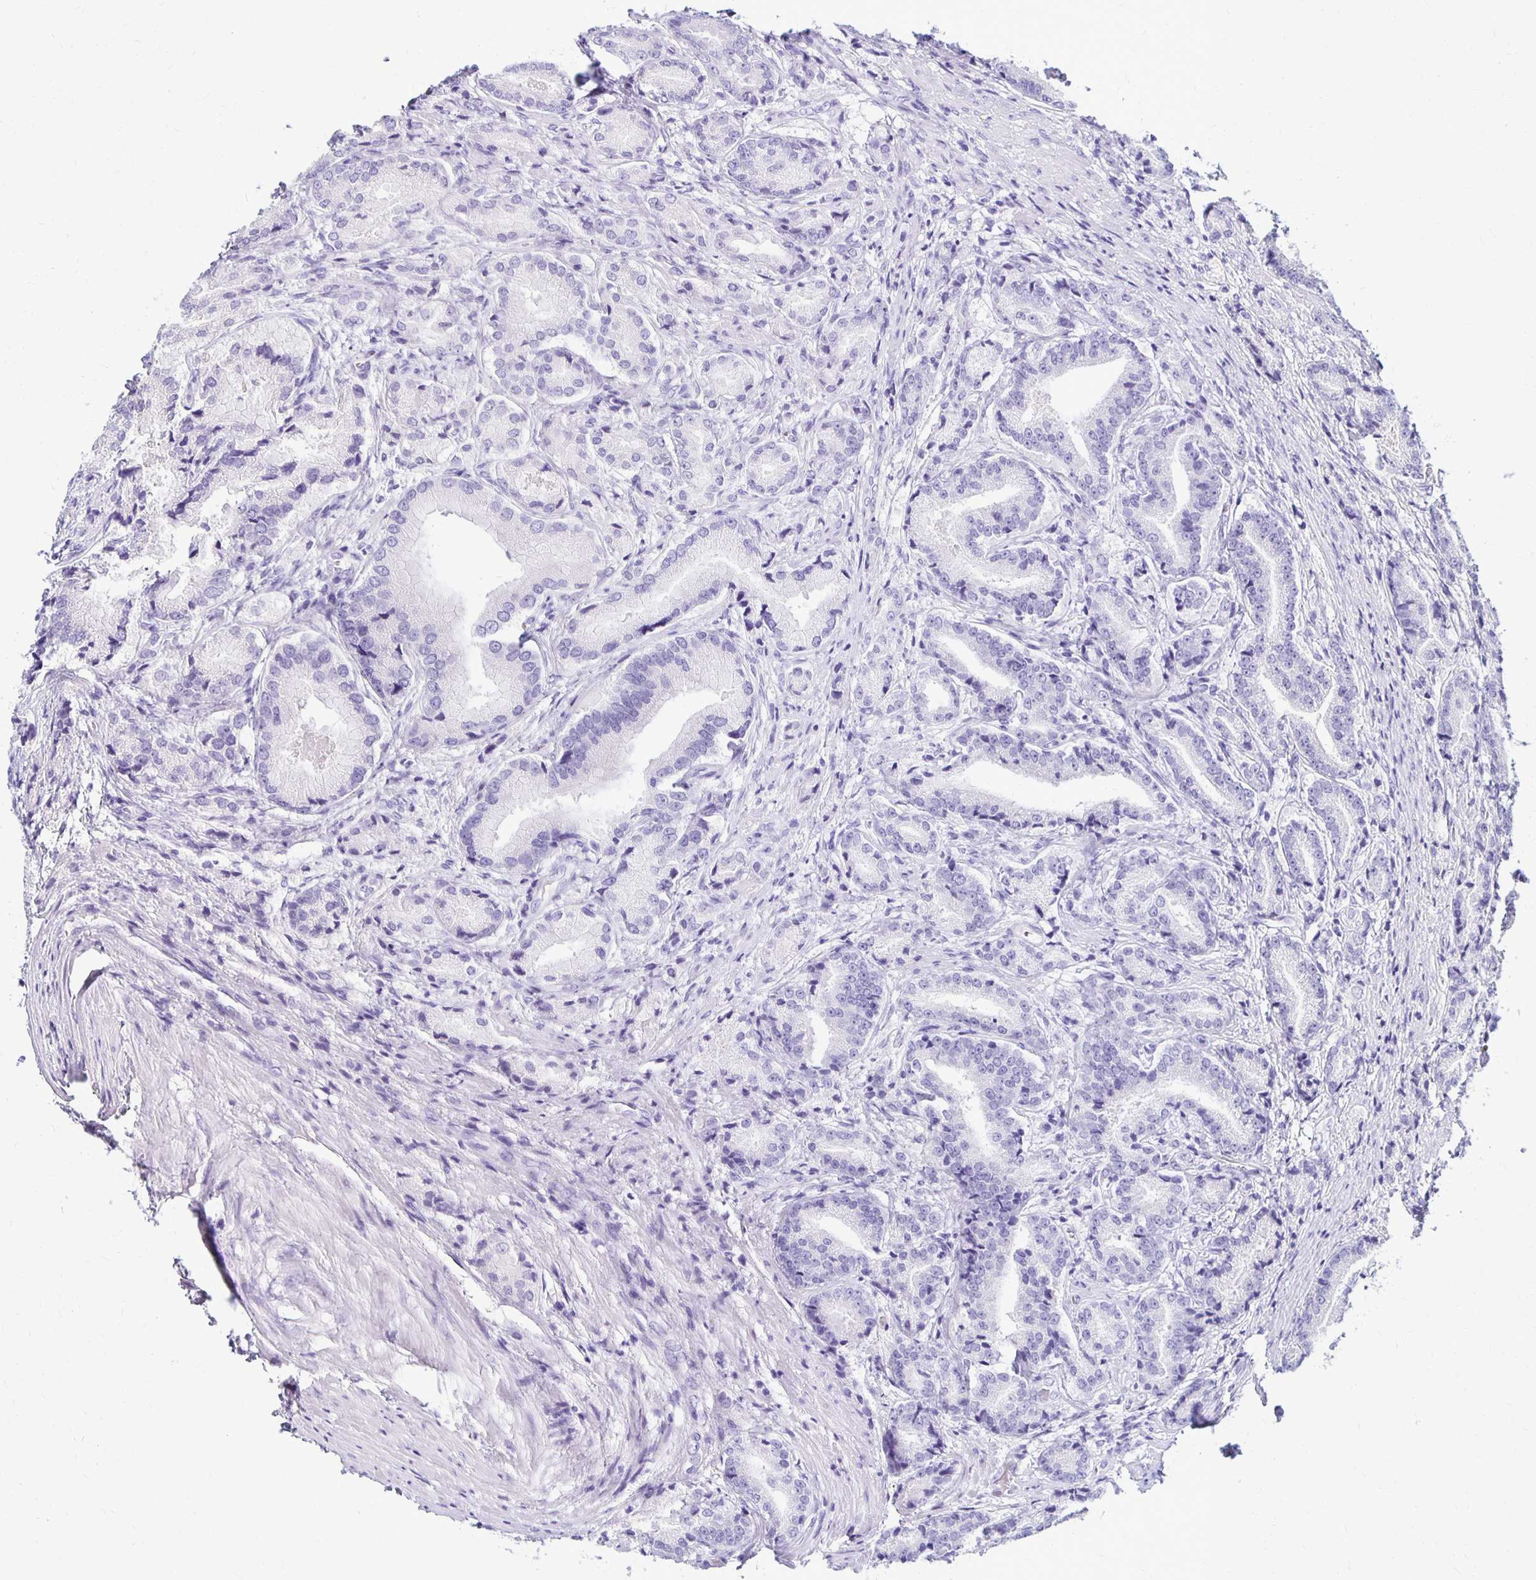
{"staining": {"intensity": "negative", "quantity": "none", "location": "none"}, "tissue": "prostate cancer", "cell_type": "Tumor cells", "image_type": "cancer", "snomed": [{"axis": "morphology", "description": "Adenocarcinoma, High grade"}, {"axis": "topography", "description": "Prostate and seminal vesicle, NOS"}], "caption": "DAB (3,3'-diaminobenzidine) immunohistochemical staining of prostate cancer demonstrates no significant expression in tumor cells.", "gene": "FNTB", "patient": {"sex": "male", "age": 61}}